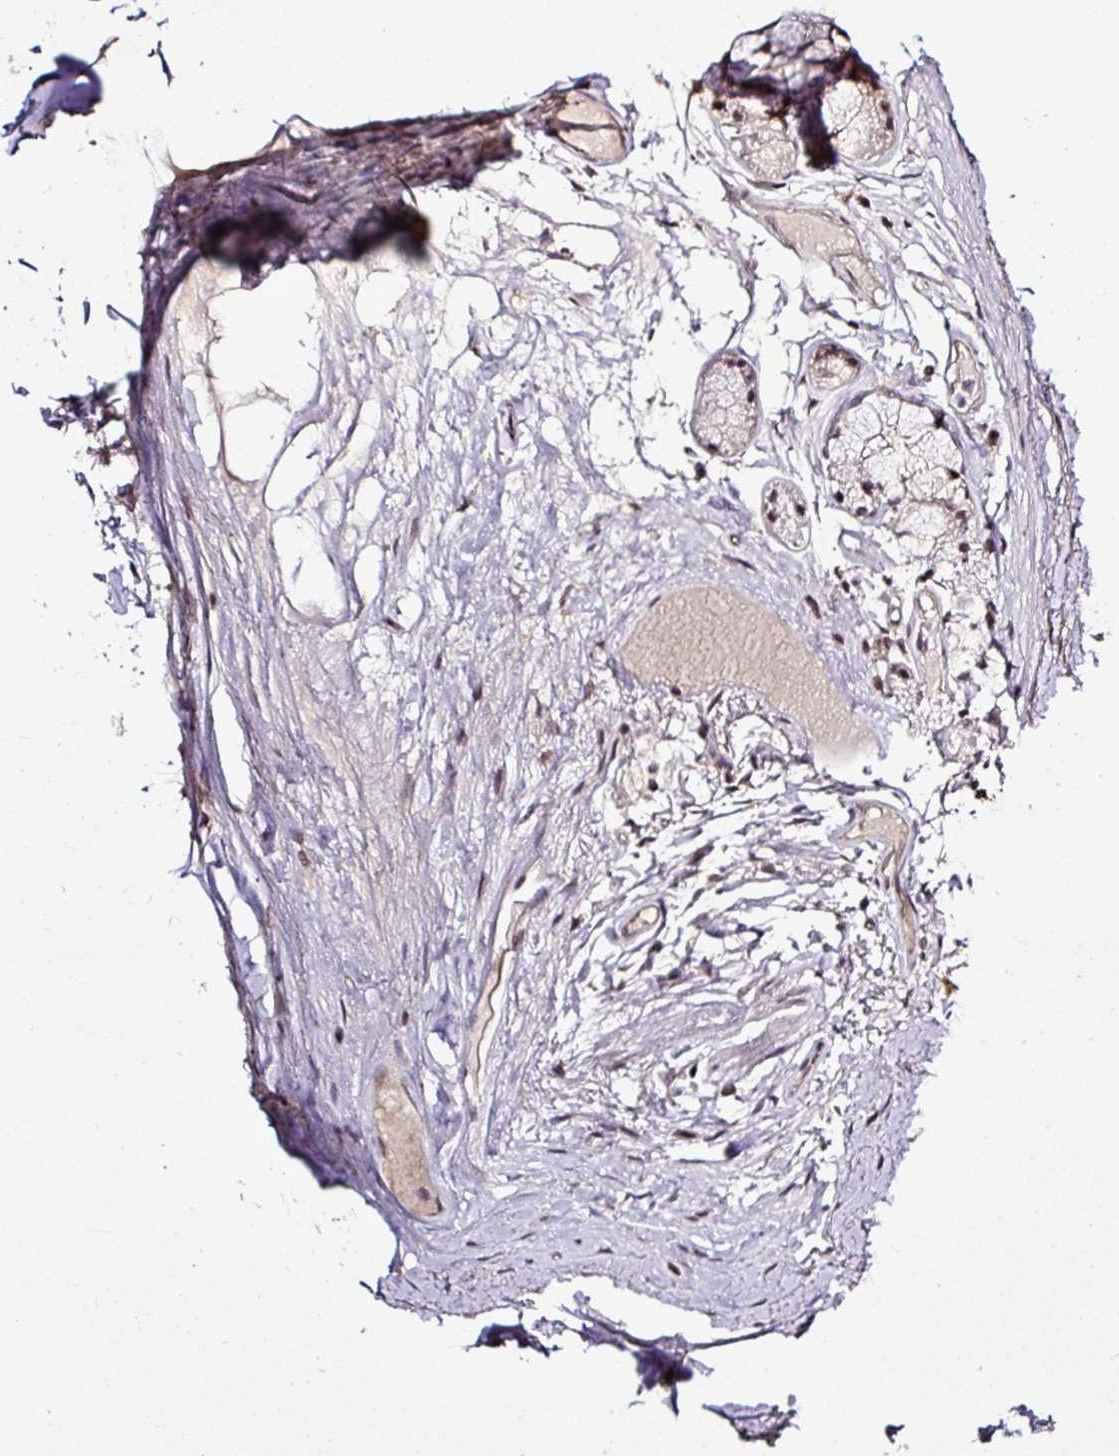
{"staining": {"intensity": "moderate", "quantity": ">75%", "location": "nuclear"}, "tissue": "soft tissue", "cell_type": "Chondrocytes", "image_type": "normal", "snomed": [{"axis": "morphology", "description": "Normal tissue, NOS"}, {"axis": "topography", "description": "Bronchus"}], "caption": "Human soft tissue stained for a protein (brown) exhibits moderate nuclear positive staining in about >75% of chondrocytes.", "gene": "ITPKC", "patient": {"sex": "male", "age": 70}}